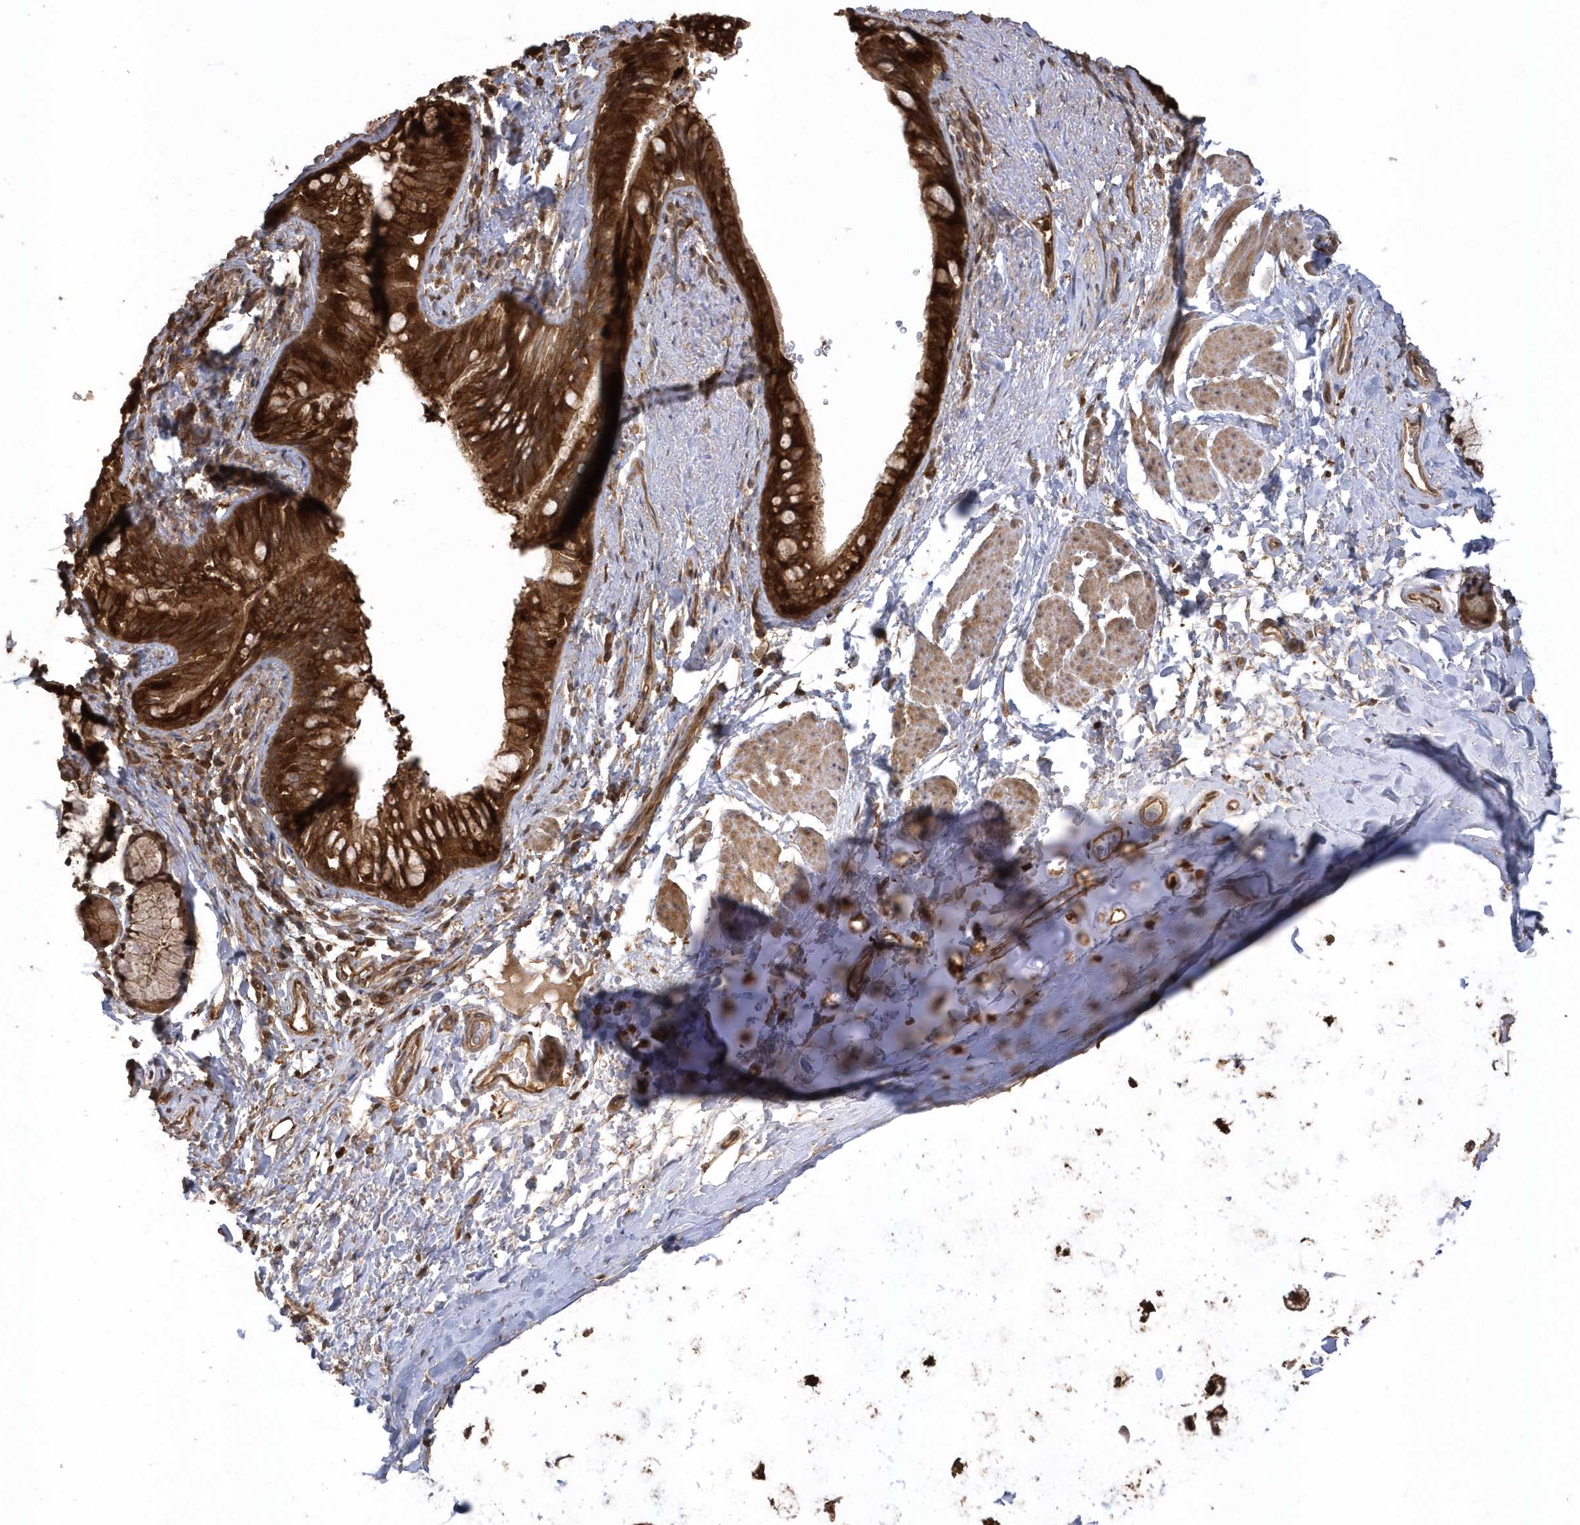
{"staining": {"intensity": "strong", "quantity": ">75%", "location": "cytoplasmic/membranous"}, "tissue": "bronchus", "cell_type": "Respiratory epithelial cells", "image_type": "normal", "snomed": [{"axis": "morphology", "description": "Normal tissue, NOS"}, {"axis": "topography", "description": "Cartilage tissue"}, {"axis": "topography", "description": "Bronchus"}], "caption": "This histopathology image exhibits immunohistochemistry (IHC) staining of unremarkable human bronchus, with high strong cytoplasmic/membranous staining in approximately >75% of respiratory epithelial cells.", "gene": "HNMT", "patient": {"sex": "female", "age": 36}}